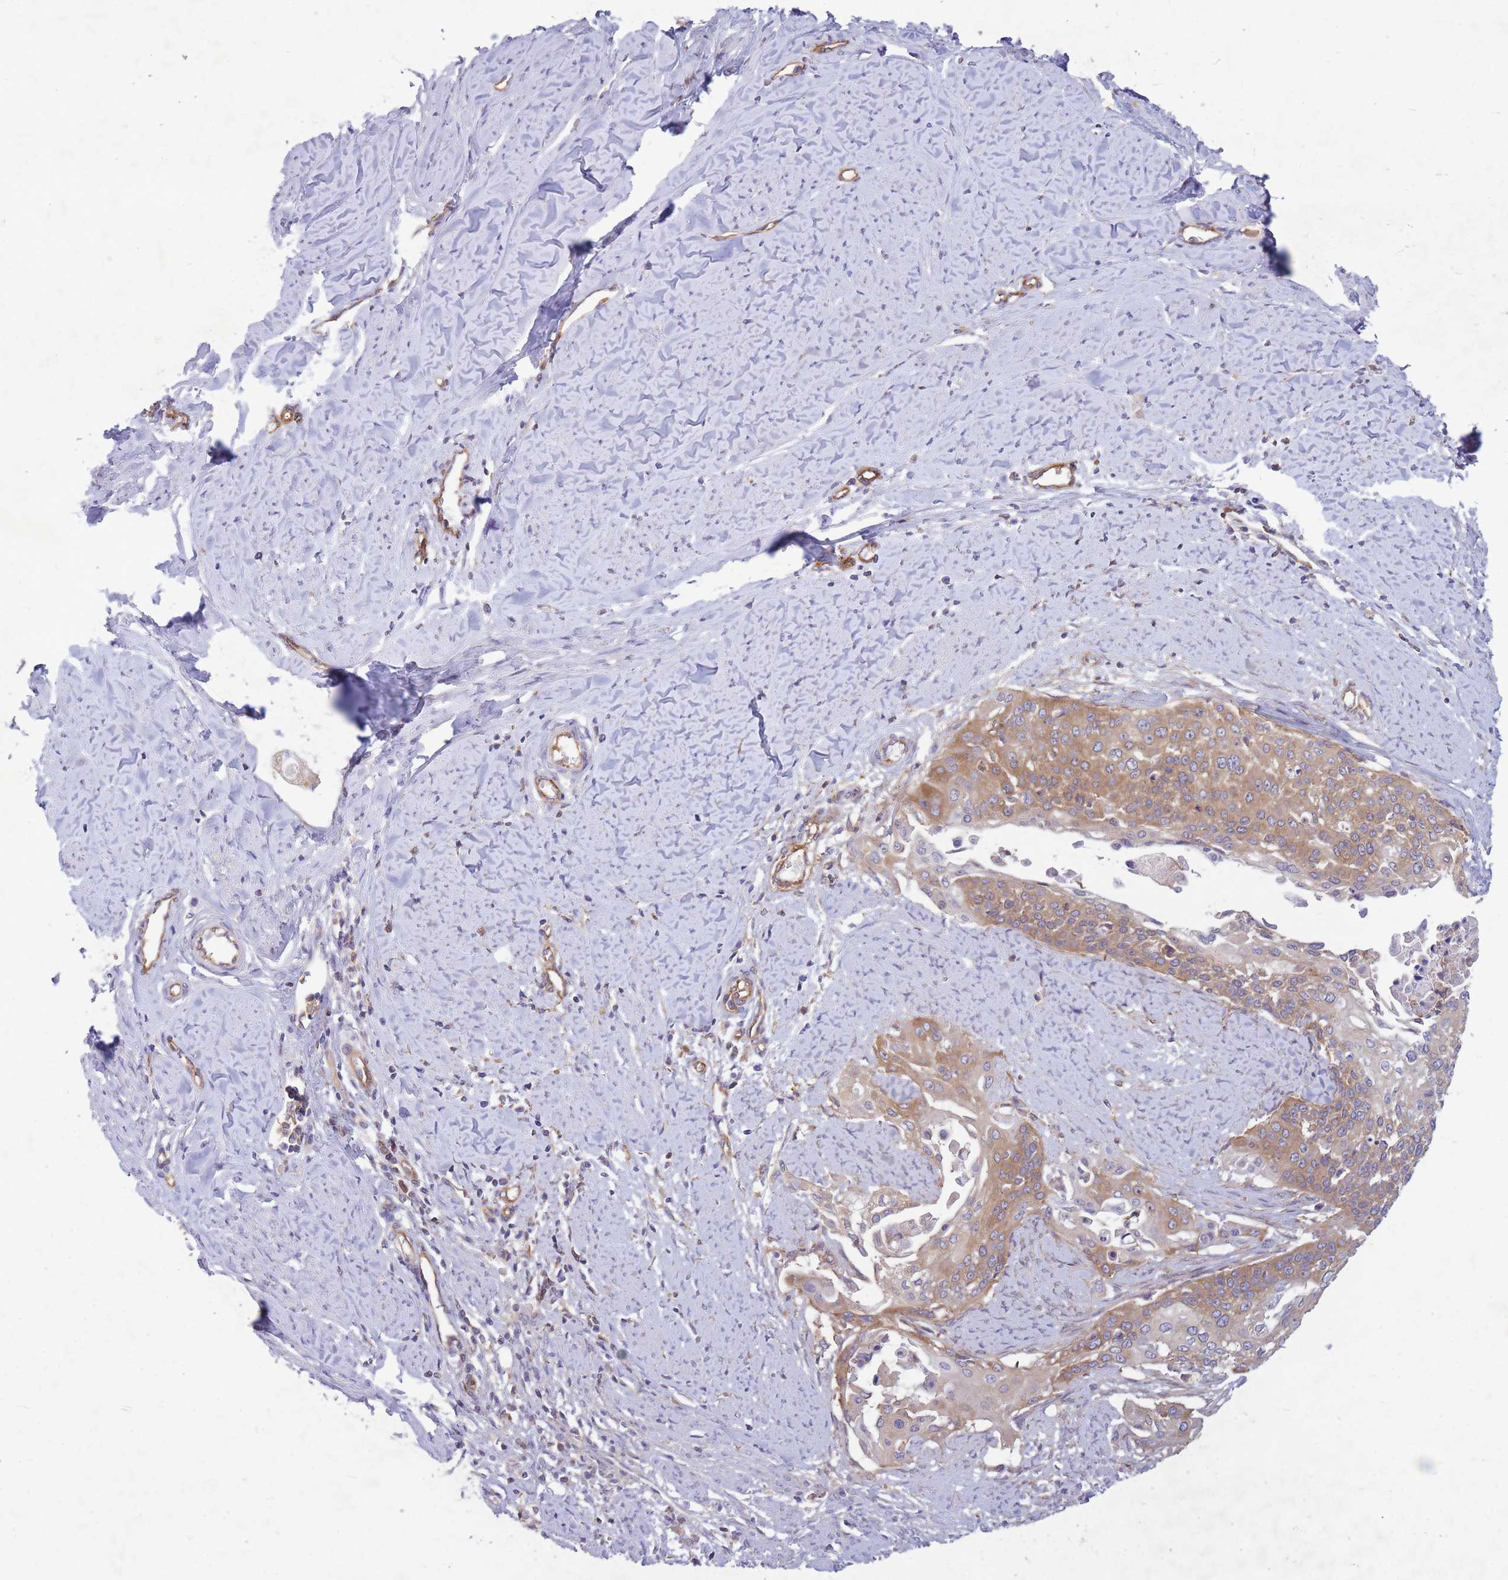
{"staining": {"intensity": "moderate", "quantity": ">75%", "location": "cytoplasmic/membranous"}, "tissue": "cervical cancer", "cell_type": "Tumor cells", "image_type": "cancer", "snomed": [{"axis": "morphology", "description": "Squamous cell carcinoma, NOS"}, {"axis": "topography", "description": "Cervix"}], "caption": "Immunohistochemistry (DAB) staining of cervical squamous cell carcinoma shows moderate cytoplasmic/membranous protein positivity in approximately >75% of tumor cells. (DAB = brown stain, brightfield microscopy at high magnification).", "gene": "GGA1", "patient": {"sex": "female", "age": 44}}